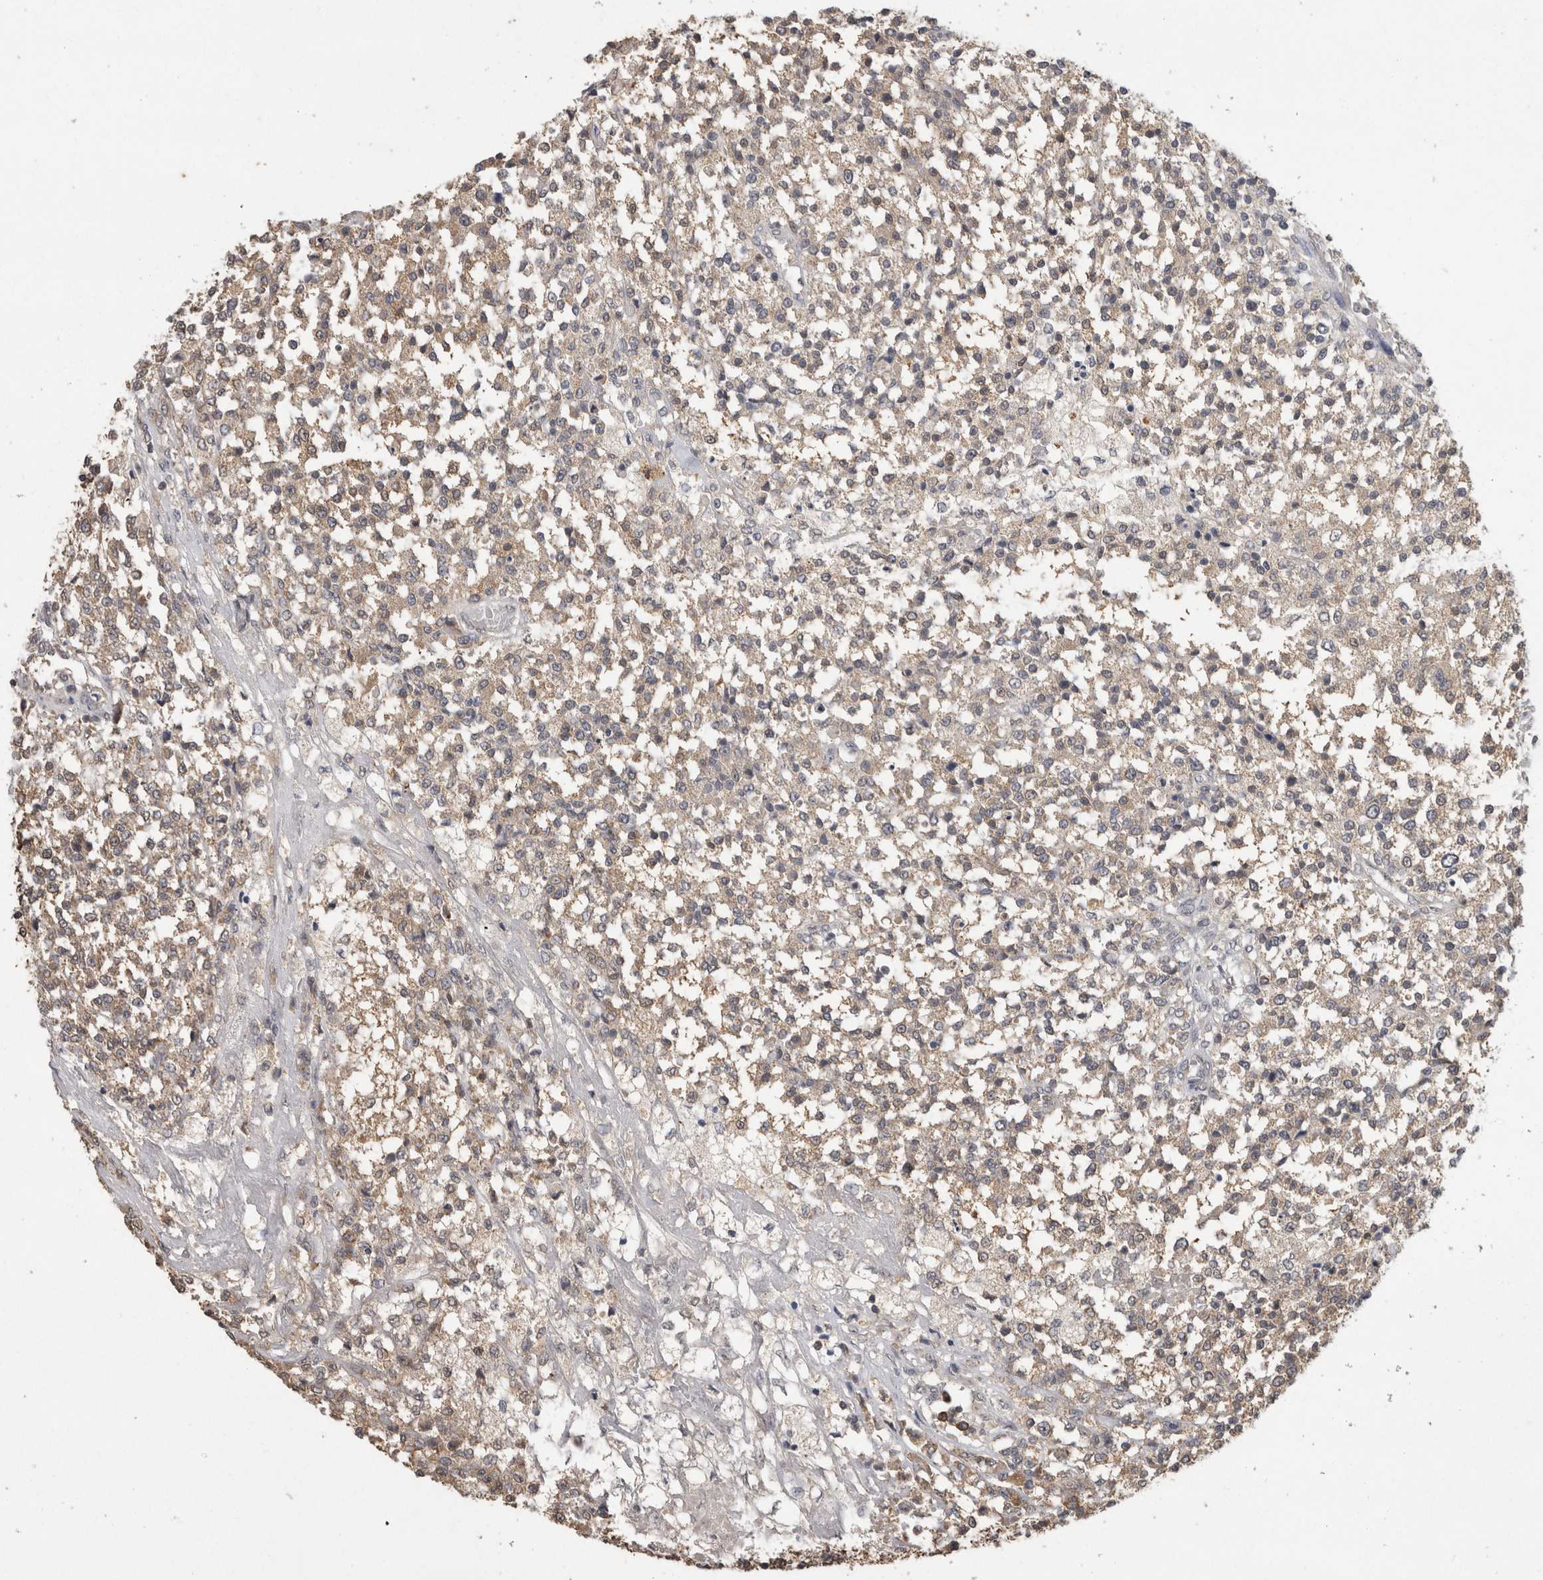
{"staining": {"intensity": "weak", "quantity": ">75%", "location": "cytoplasmic/membranous"}, "tissue": "testis cancer", "cell_type": "Tumor cells", "image_type": "cancer", "snomed": [{"axis": "morphology", "description": "Seminoma, NOS"}, {"axis": "topography", "description": "Testis"}], "caption": "Immunohistochemical staining of human testis cancer (seminoma) demonstrates low levels of weak cytoplasmic/membranous expression in about >75% of tumor cells.", "gene": "PREP", "patient": {"sex": "male", "age": 59}}